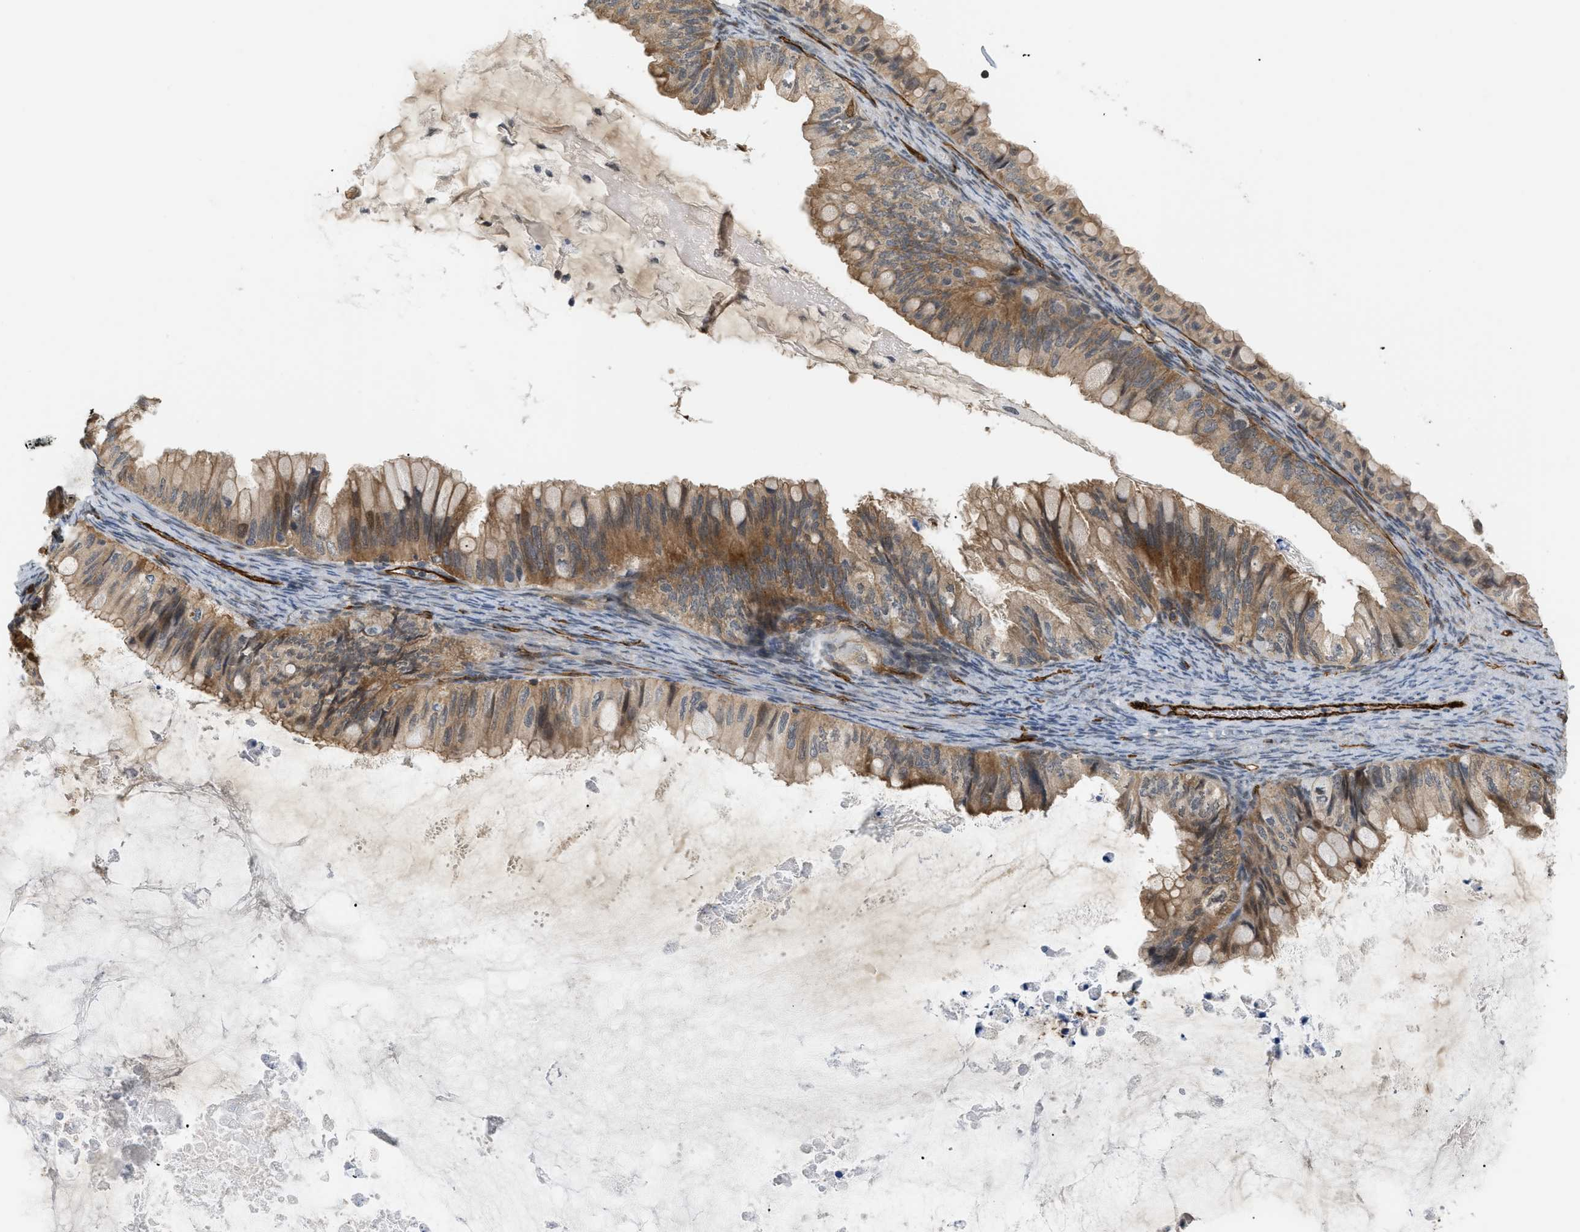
{"staining": {"intensity": "moderate", "quantity": ">75%", "location": "cytoplasmic/membranous"}, "tissue": "ovarian cancer", "cell_type": "Tumor cells", "image_type": "cancer", "snomed": [{"axis": "morphology", "description": "Cystadenocarcinoma, mucinous, NOS"}, {"axis": "topography", "description": "Ovary"}], "caption": "A micrograph of human ovarian cancer stained for a protein reveals moderate cytoplasmic/membranous brown staining in tumor cells. Nuclei are stained in blue.", "gene": "PALMD", "patient": {"sex": "female", "age": 80}}